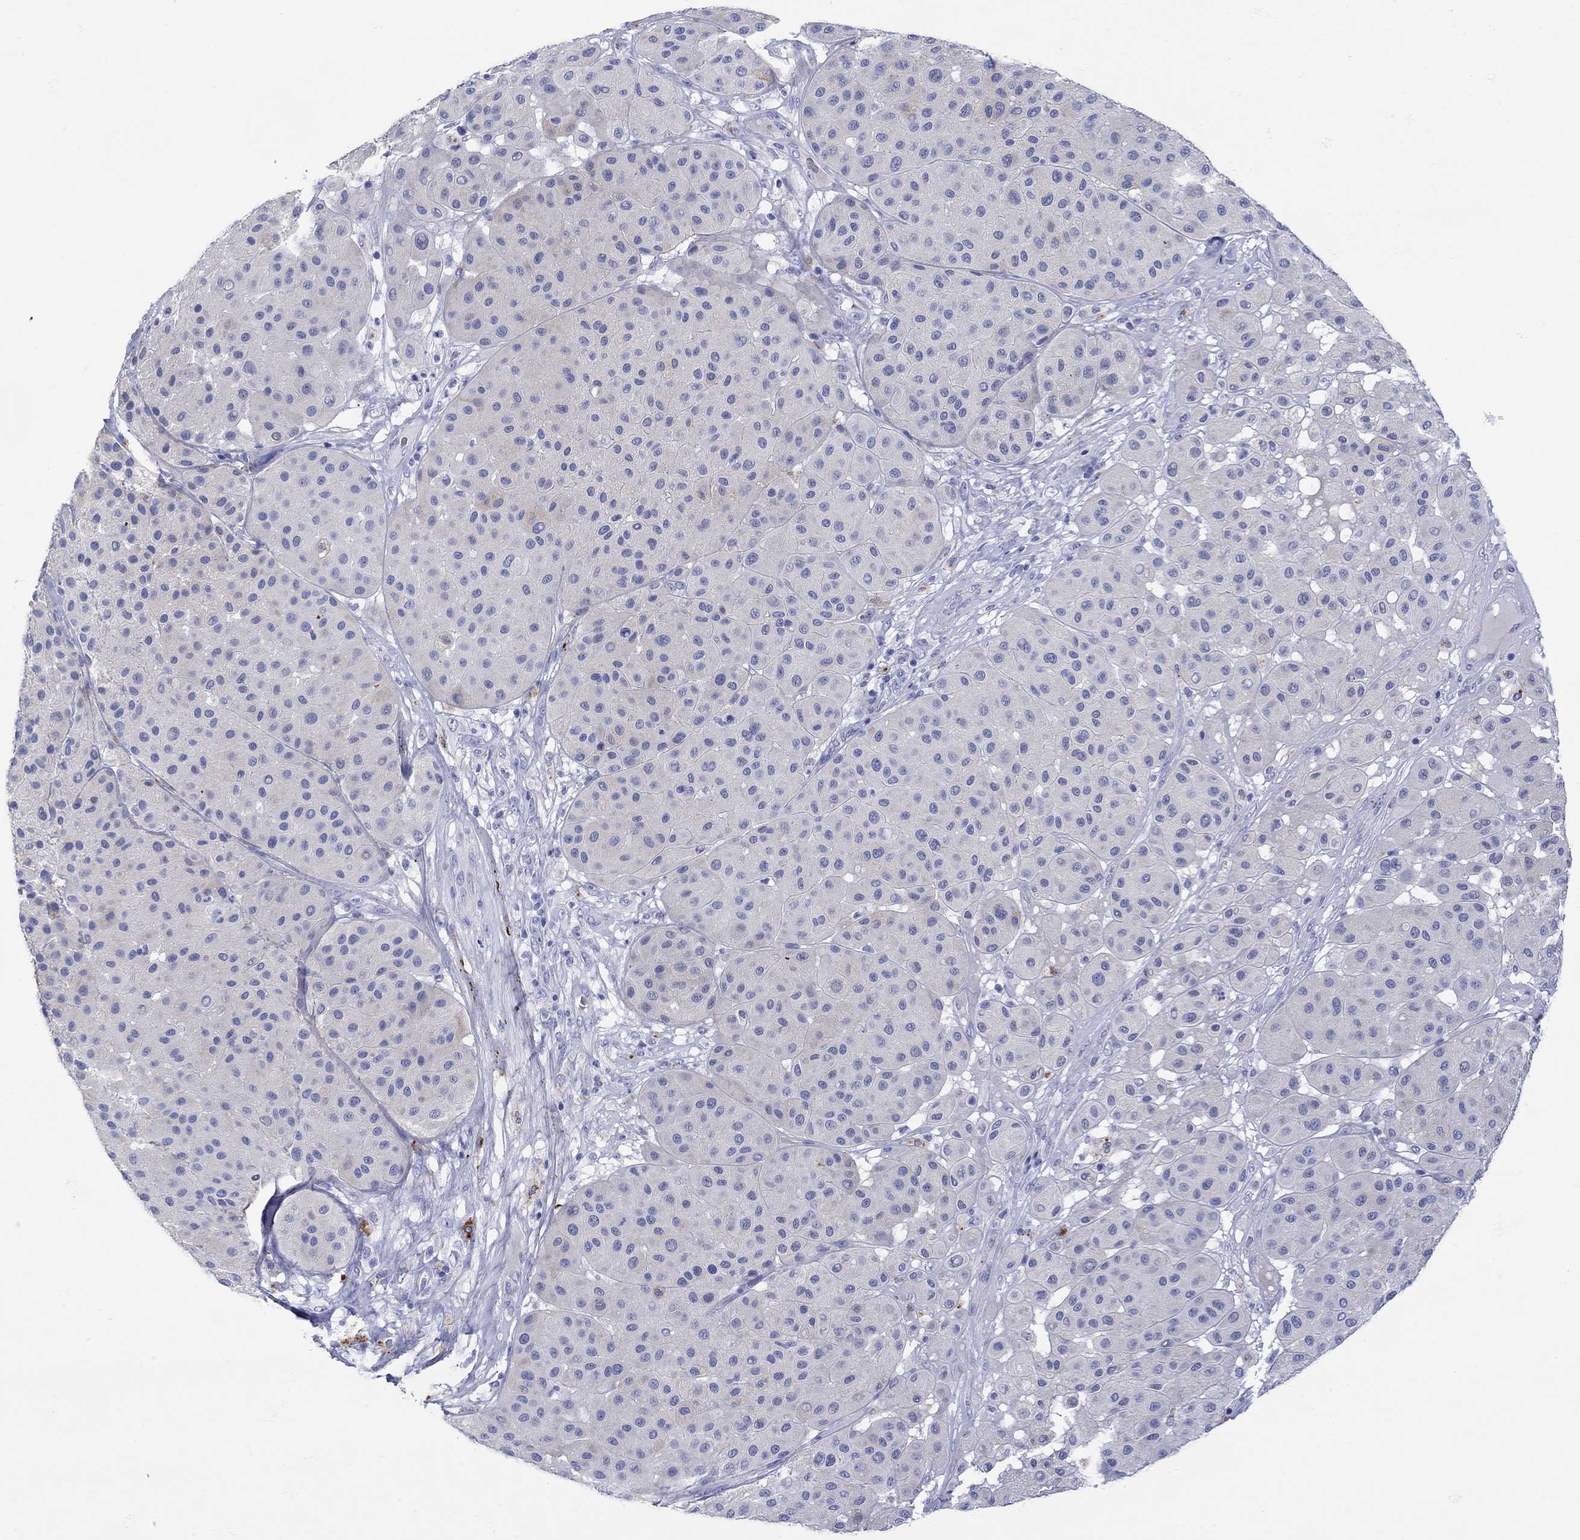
{"staining": {"intensity": "negative", "quantity": "none", "location": "none"}, "tissue": "melanoma", "cell_type": "Tumor cells", "image_type": "cancer", "snomed": [{"axis": "morphology", "description": "Malignant melanoma, Metastatic site"}, {"axis": "topography", "description": "Smooth muscle"}], "caption": "High power microscopy histopathology image of an IHC image of malignant melanoma (metastatic site), revealing no significant staining in tumor cells.", "gene": "ANKMY1", "patient": {"sex": "male", "age": 41}}